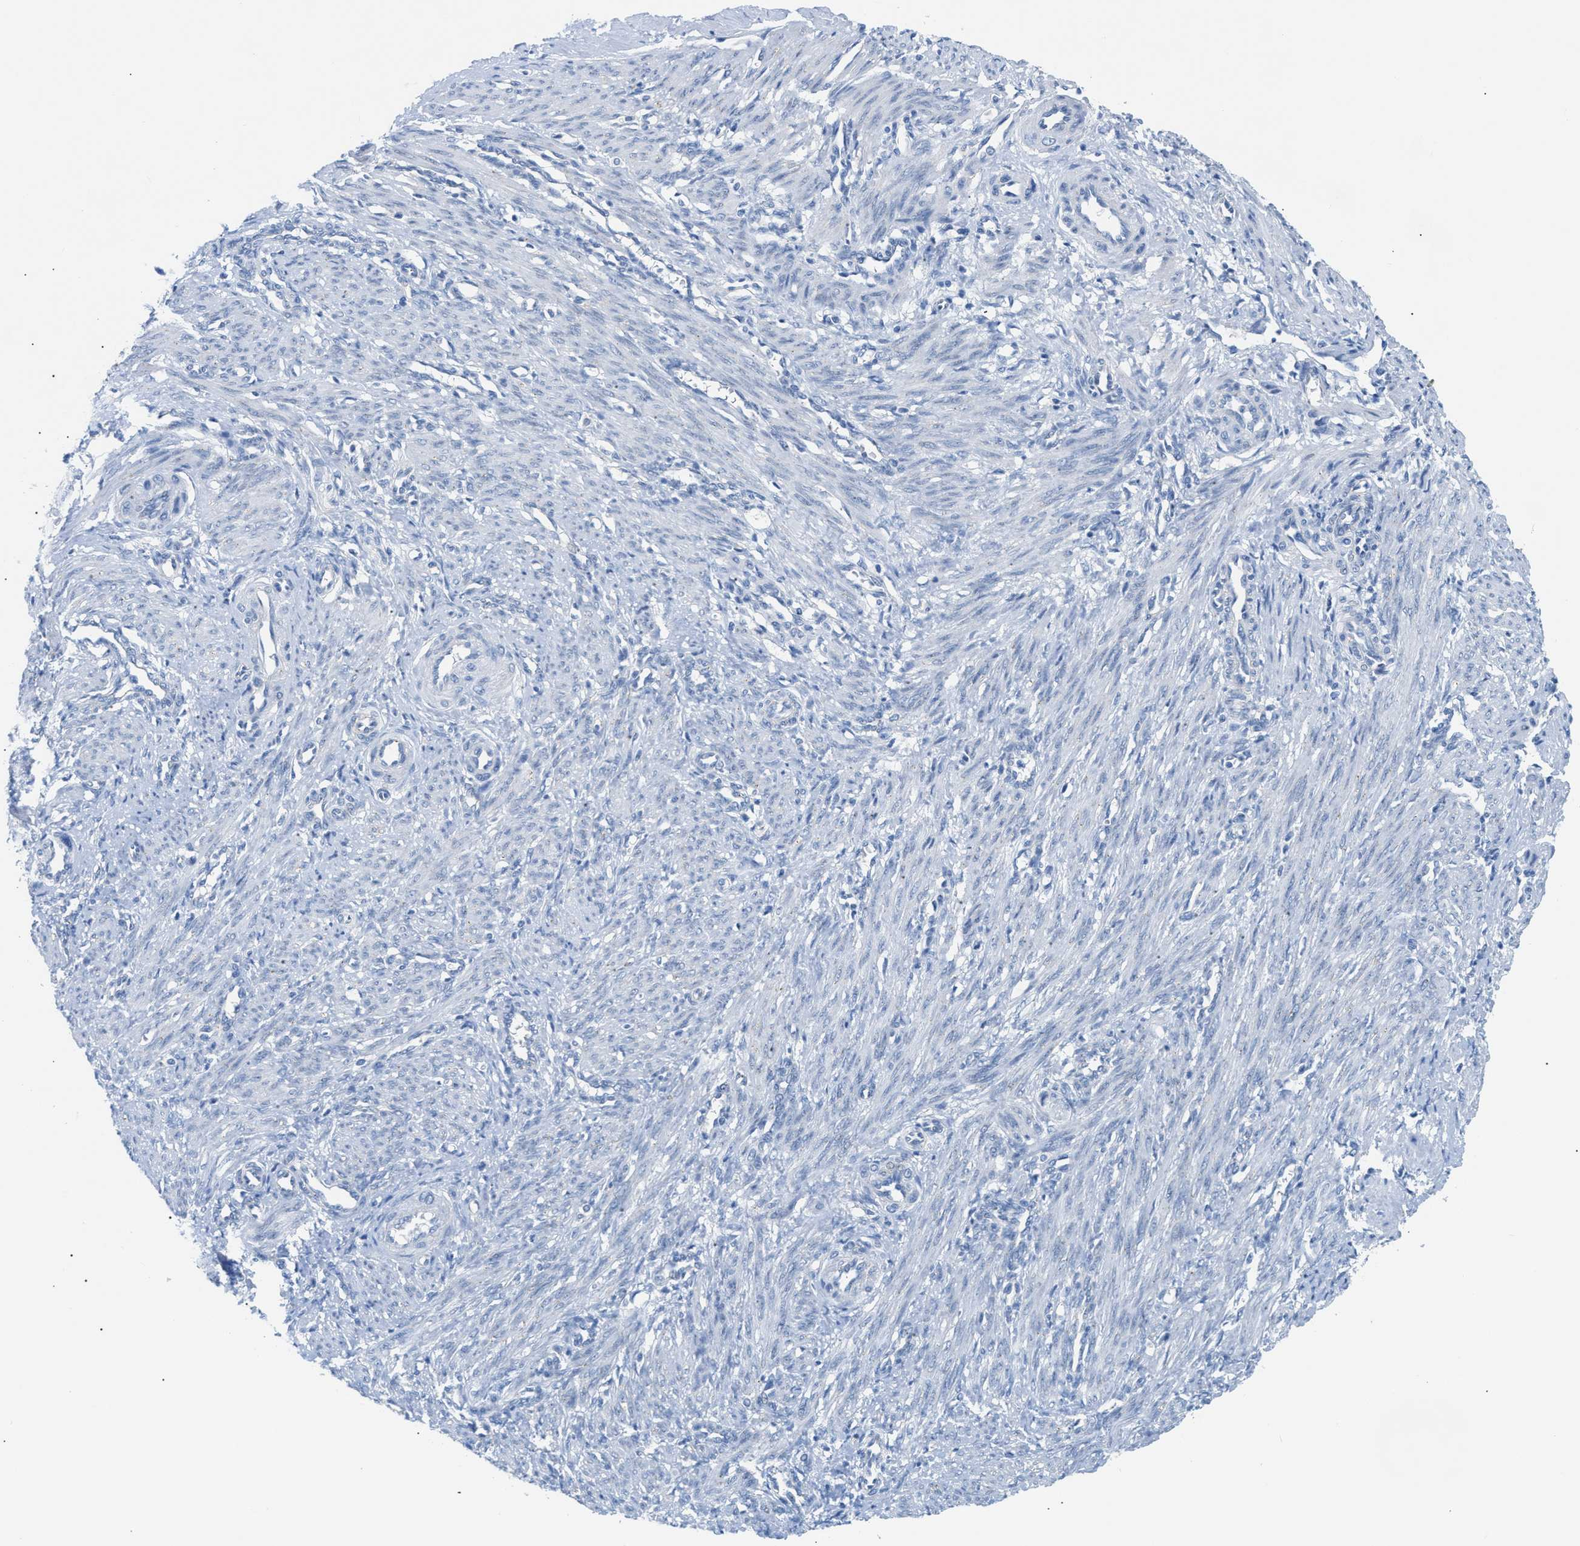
{"staining": {"intensity": "negative", "quantity": "none", "location": "none"}, "tissue": "smooth muscle", "cell_type": "Smooth muscle cells", "image_type": "normal", "snomed": [{"axis": "morphology", "description": "Normal tissue, NOS"}, {"axis": "topography", "description": "Endometrium"}], "caption": "Human smooth muscle stained for a protein using IHC demonstrates no positivity in smooth muscle cells.", "gene": "FDCSP", "patient": {"sex": "female", "age": 33}}